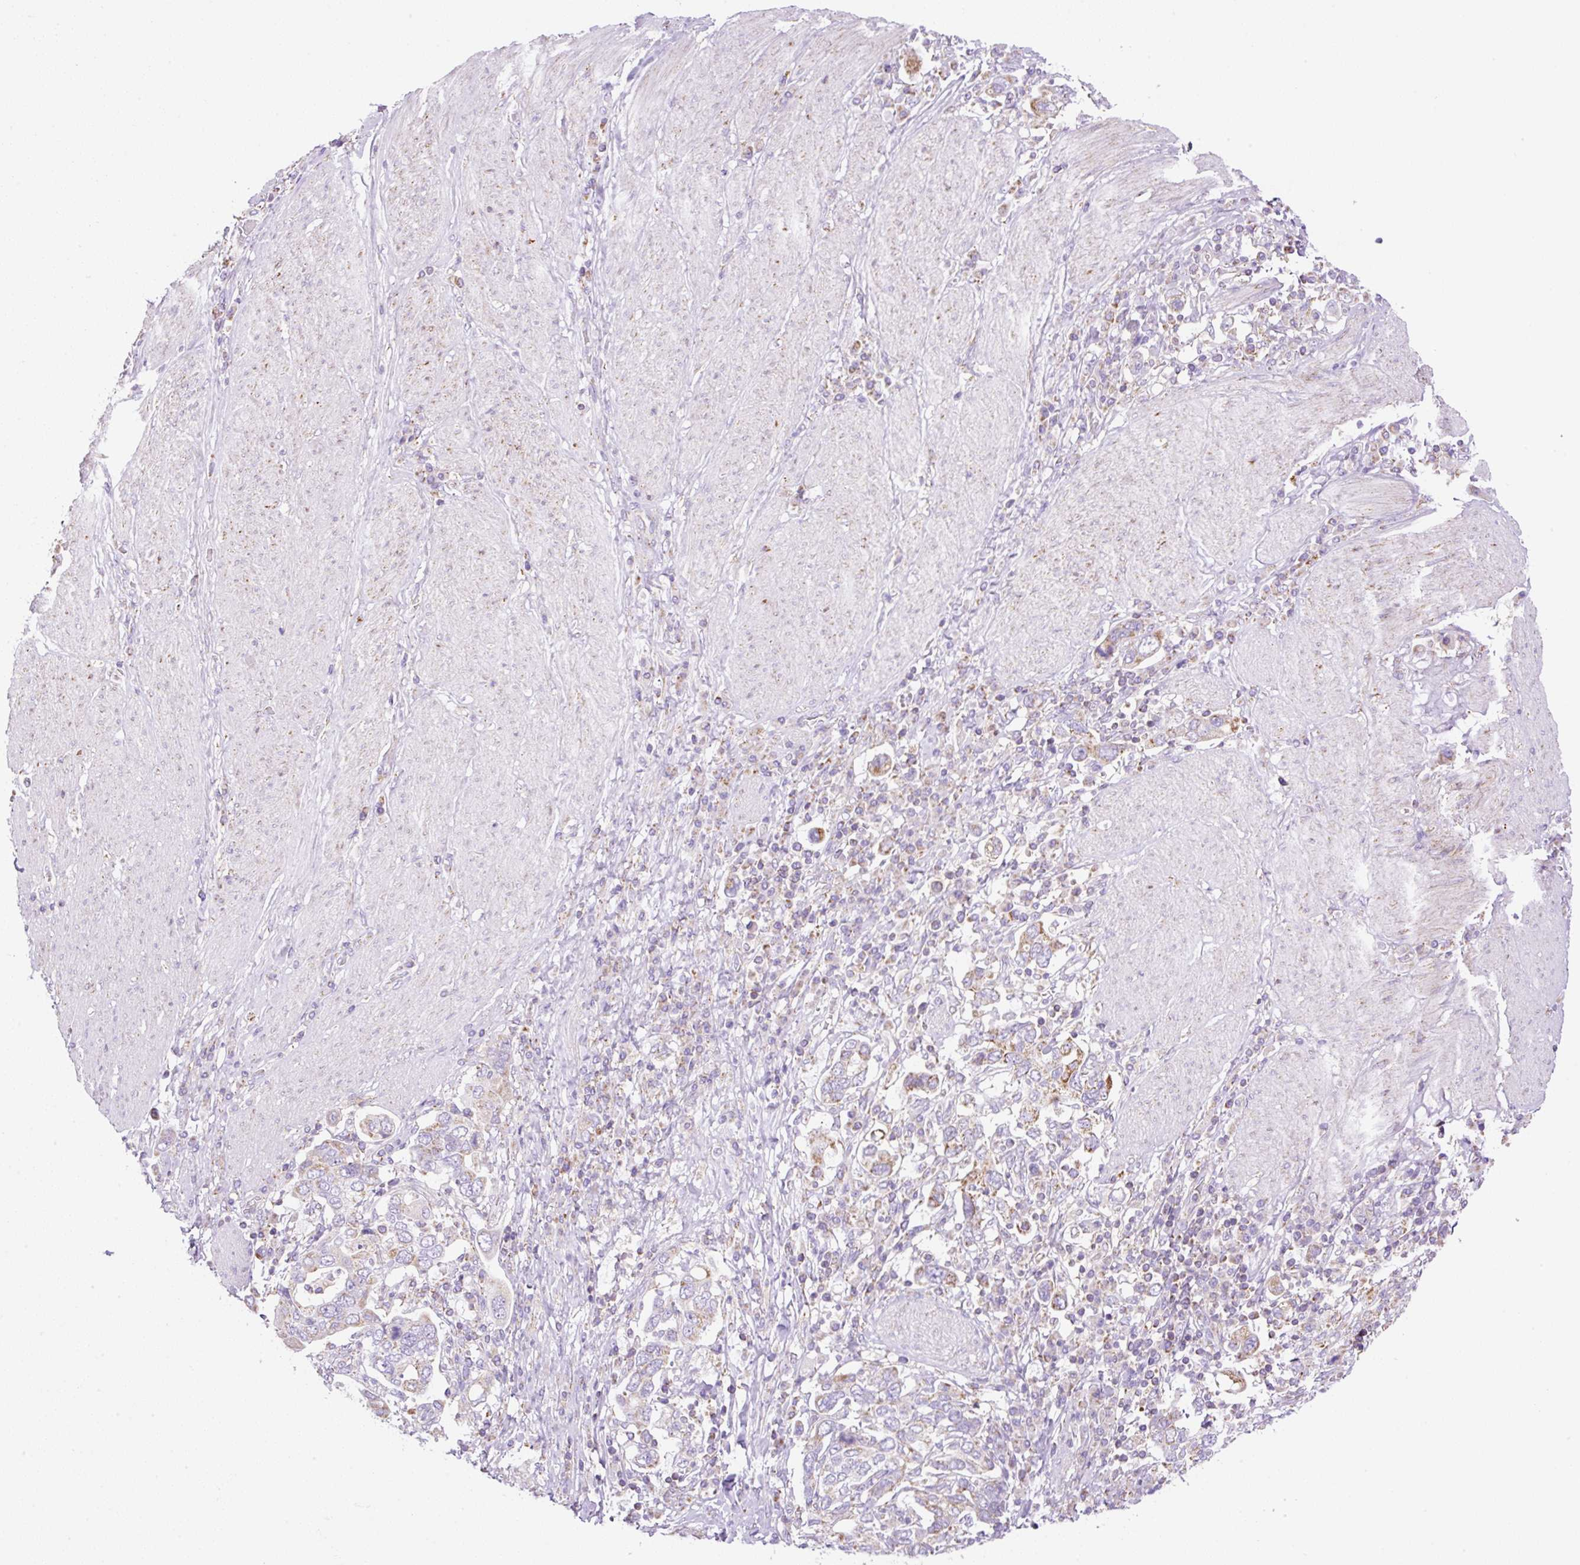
{"staining": {"intensity": "moderate", "quantity": "<25%", "location": "cytoplasmic/membranous"}, "tissue": "stomach cancer", "cell_type": "Tumor cells", "image_type": "cancer", "snomed": [{"axis": "morphology", "description": "Adenocarcinoma, NOS"}, {"axis": "topography", "description": "Stomach, upper"}, {"axis": "topography", "description": "Stomach"}], "caption": "Immunohistochemistry (IHC) micrograph of stomach cancer (adenocarcinoma) stained for a protein (brown), which demonstrates low levels of moderate cytoplasmic/membranous staining in about <25% of tumor cells.", "gene": "NF1", "patient": {"sex": "male", "age": 62}}